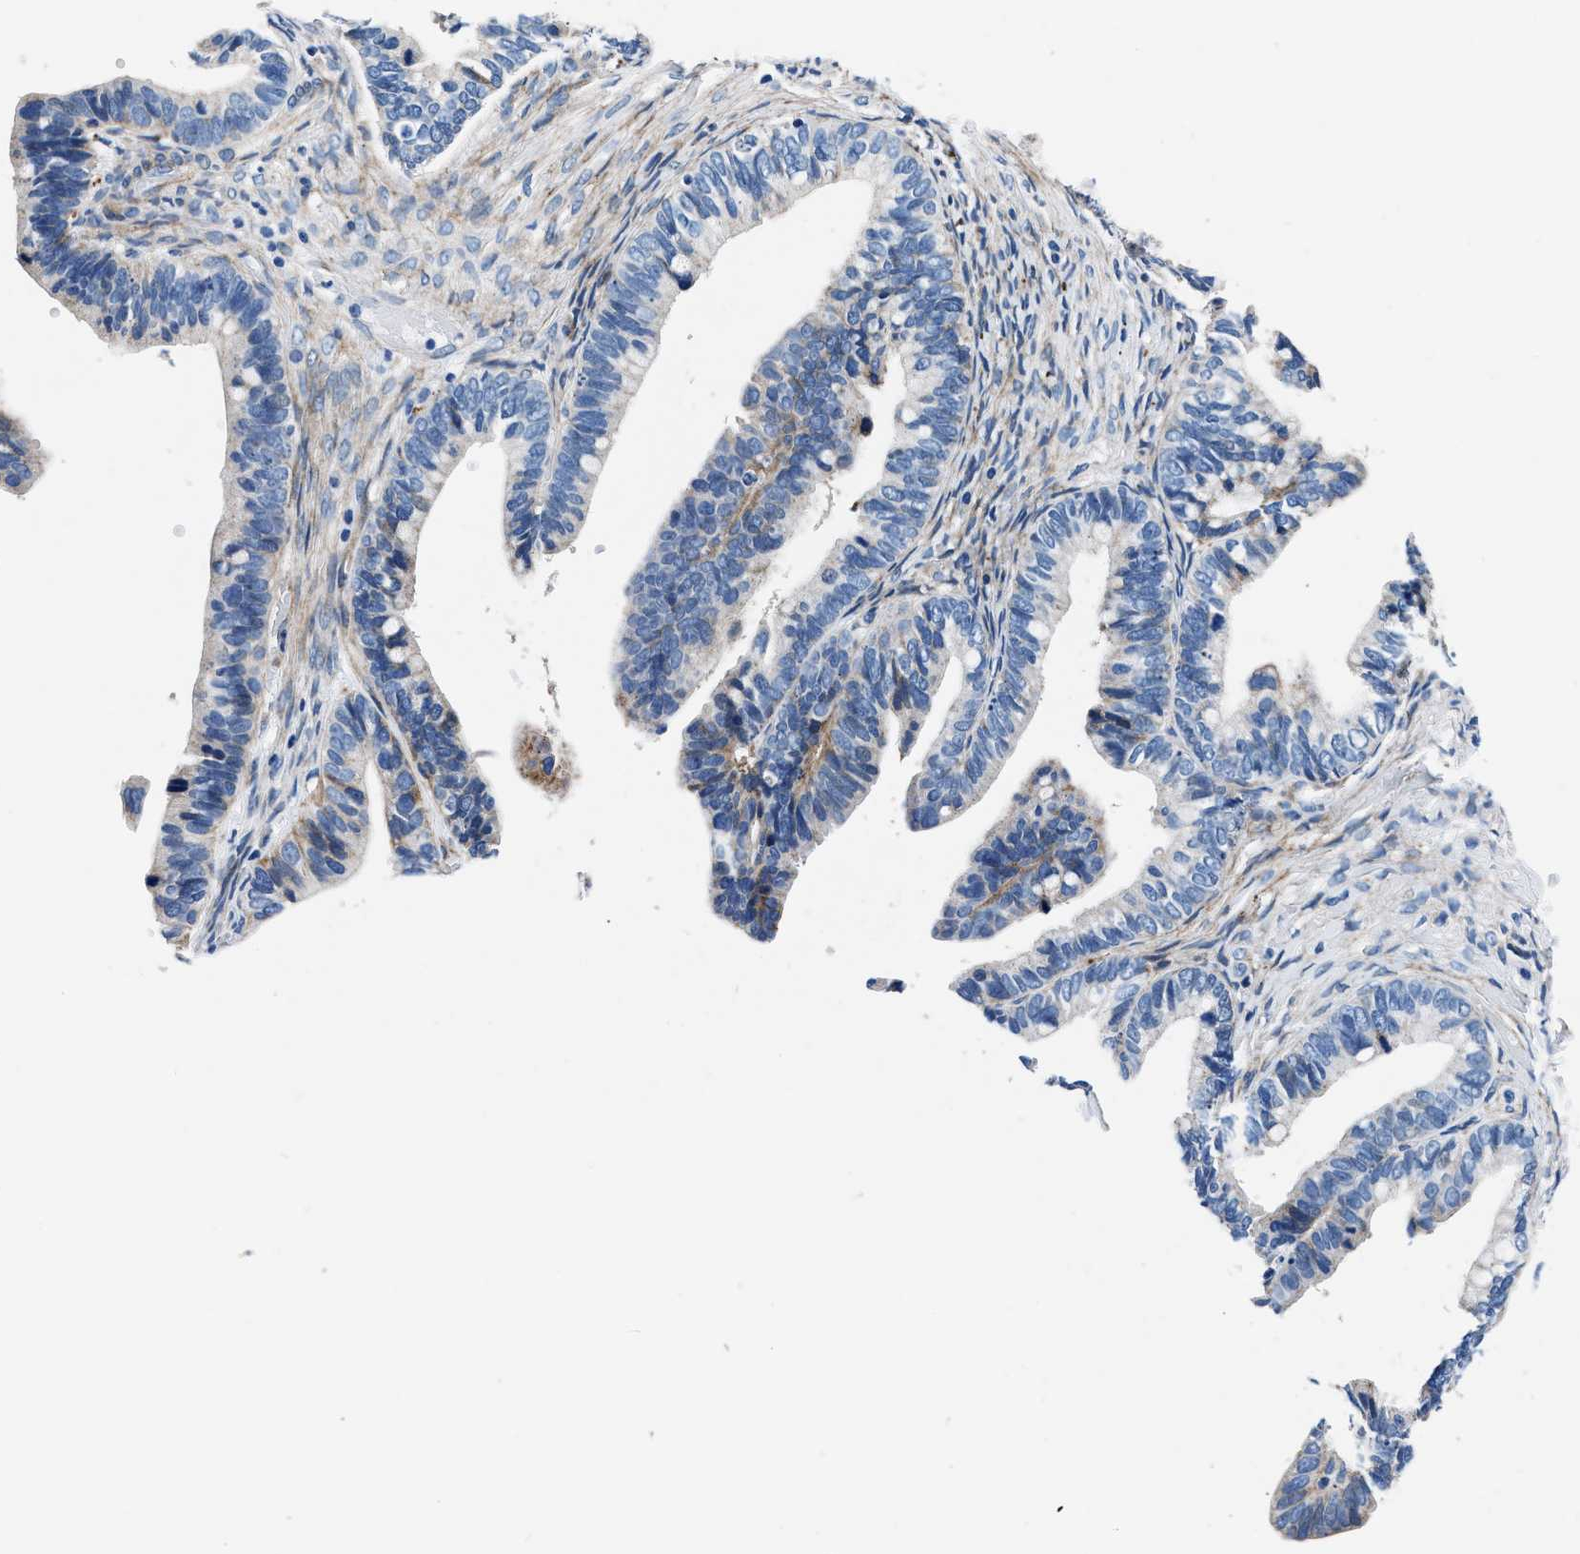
{"staining": {"intensity": "moderate", "quantity": "<25%", "location": "cytoplasmic/membranous"}, "tissue": "ovarian cancer", "cell_type": "Tumor cells", "image_type": "cancer", "snomed": [{"axis": "morphology", "description": "Cystadenocarcinoma, serous, NOS"}, {"axis": "topography", "description": "Ovary"}], "caption": "Ovarian cancer stained with DAB (3,3'-diaminobenzidine) immunohistochemistry (IHC) demonstrates low levels of moderate cytoplasmic/membranous positivity in about <25% of tumor cells.", "gene": "DAG1", "patient": {"sex": "female", "age": 56}}